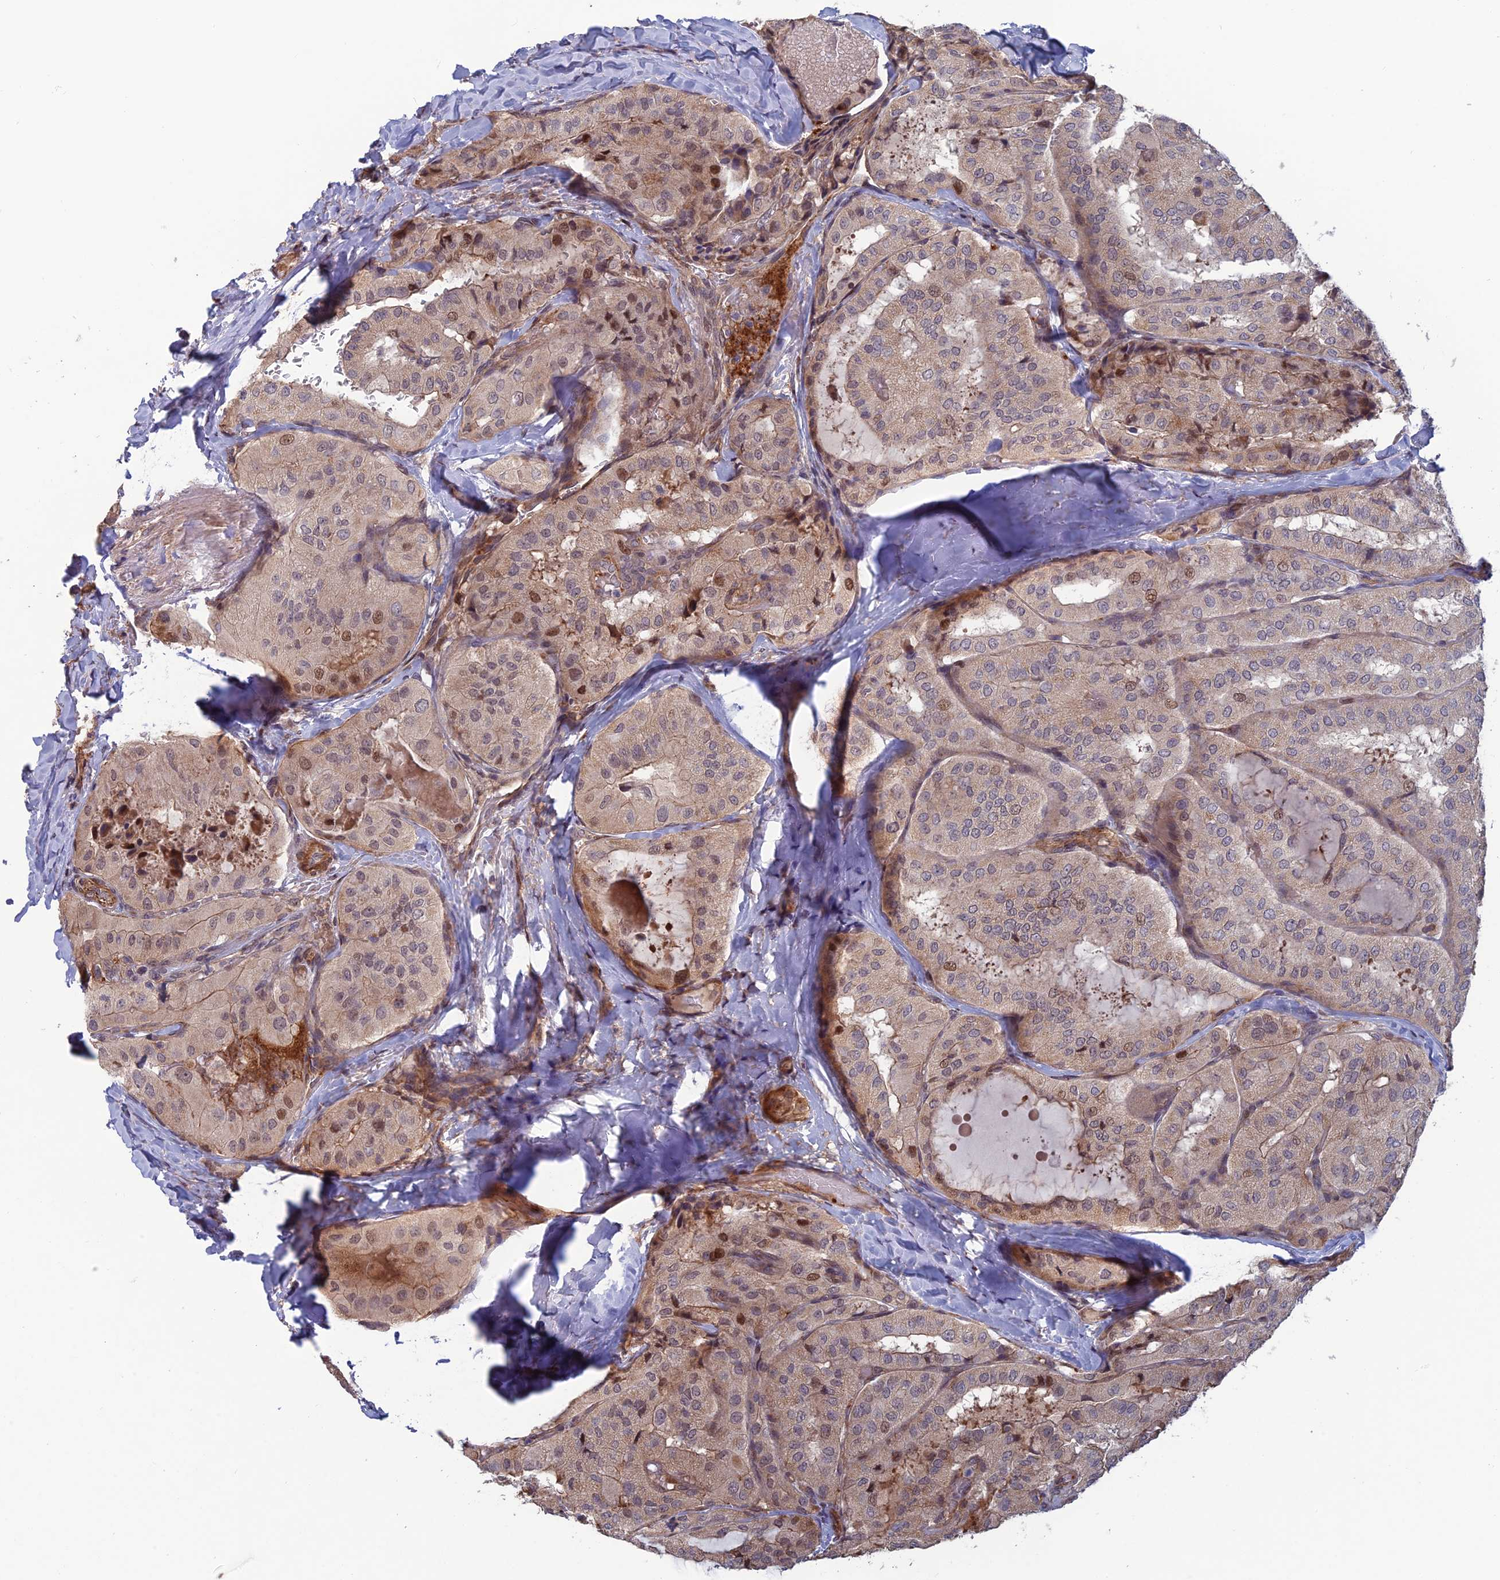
{"staining": {"intensity": "moderate", "quantity": "<25%", "location": "nuclear"}, "tissue": "thyroid cancer", "cell_type": "Tumor cells", "image_type": "cancer", "snomed": [{"axis": "morphology", "description": "Normal tissue, NOS"}, {"axis": "morphology", "description": "Papillary adenocarcinoma, NOS"}, {"axis": "topography", "description": "Thyroid gland"}], "caption": "A high-resolution micrograph shows IHC staining of thyroid cancer (papillary adenocarcinoma), which exhibits moderate nuclear expression in approximately <25% of tumor cells.", "gene": "CCDC183", "patient": {"sex": "female", "age": 59}}